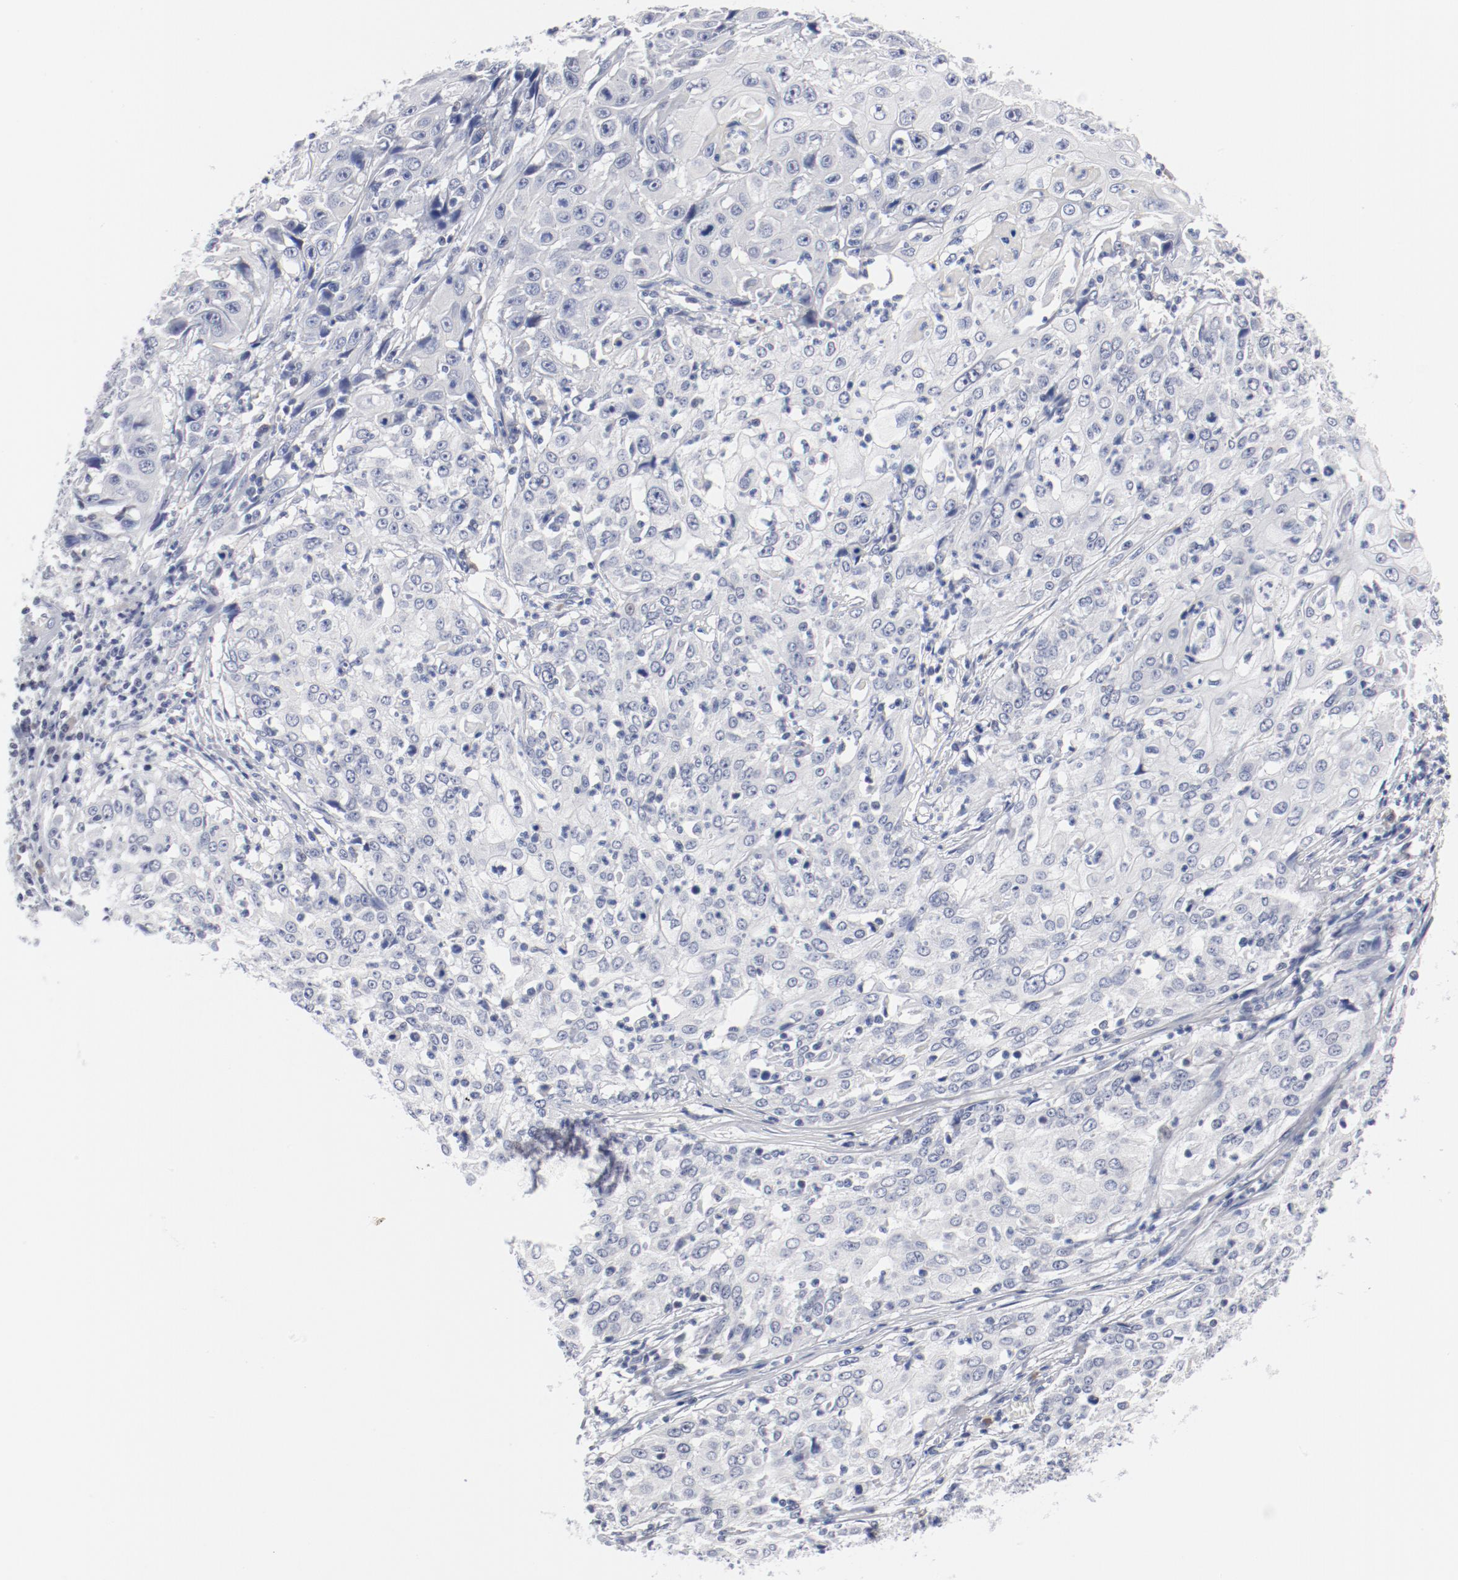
{"staining": {"intensity": "negative", "quantity": "none", "location": "none"}, "tissue": "cervical cancer", "cell_type": "Tumor cells", "image_type": "cancer", "snomed": [{"axis": "morphology", "description": "Squamous cell carcinoma, NOS"}, {"axis": "topography", "description": "Cervix"}], "caption": "This is an immunohistochemistry (IHC) micrograph of cervical cancer (squamous cell carcinoma). There is no expression in tumor cells.", "gene": "KCNK13", "patient": {"sex": "female", "age": 39}}